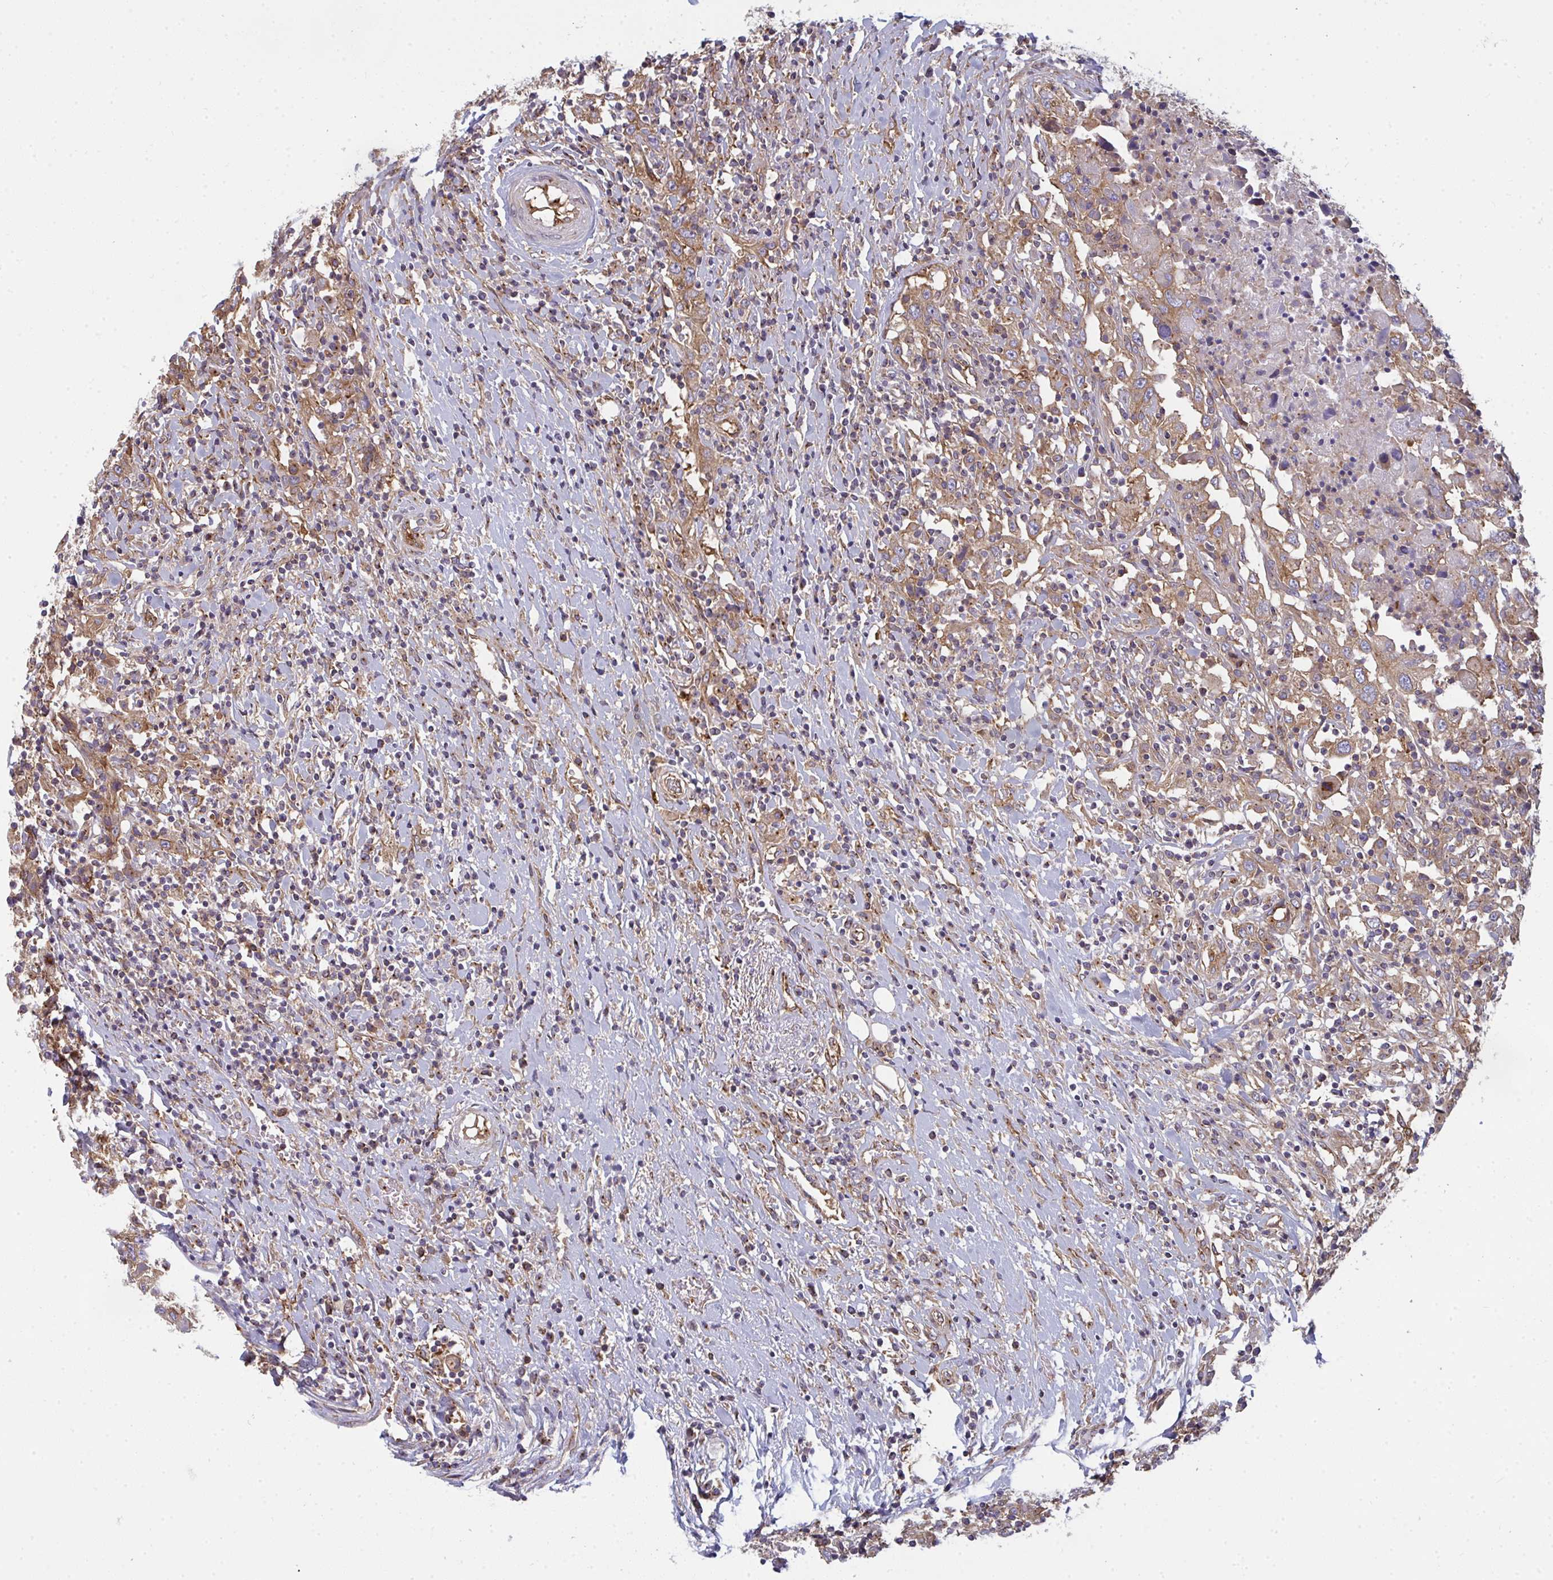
{"staining": {"intensity": "moderate", "quantity": ">75%", "location": "cytoplasmic/membranous"}, "tissue": "urothelial cancer", "cell_type": "Tumor cells", "image_type": "cancer", "snomed": [{"axis": "morphology", "description": "Urothelial carcinoma, High grade"}, {"axis": "topography", "description": "Urinary bladder"}], "caption": "IHC image of neoplastic tissue: high-grade urothelial carcinoma stained using immunohistochemistry (IHC) demonstrates medium levels of moderate protein expression localized specifically in the cytoplasmic/membranous of tumor cells, appearing as a cytoplasmic/membranous brown color.", "gene": "DYNC1I2", "patient": {"sex": "male", "age": 61}}